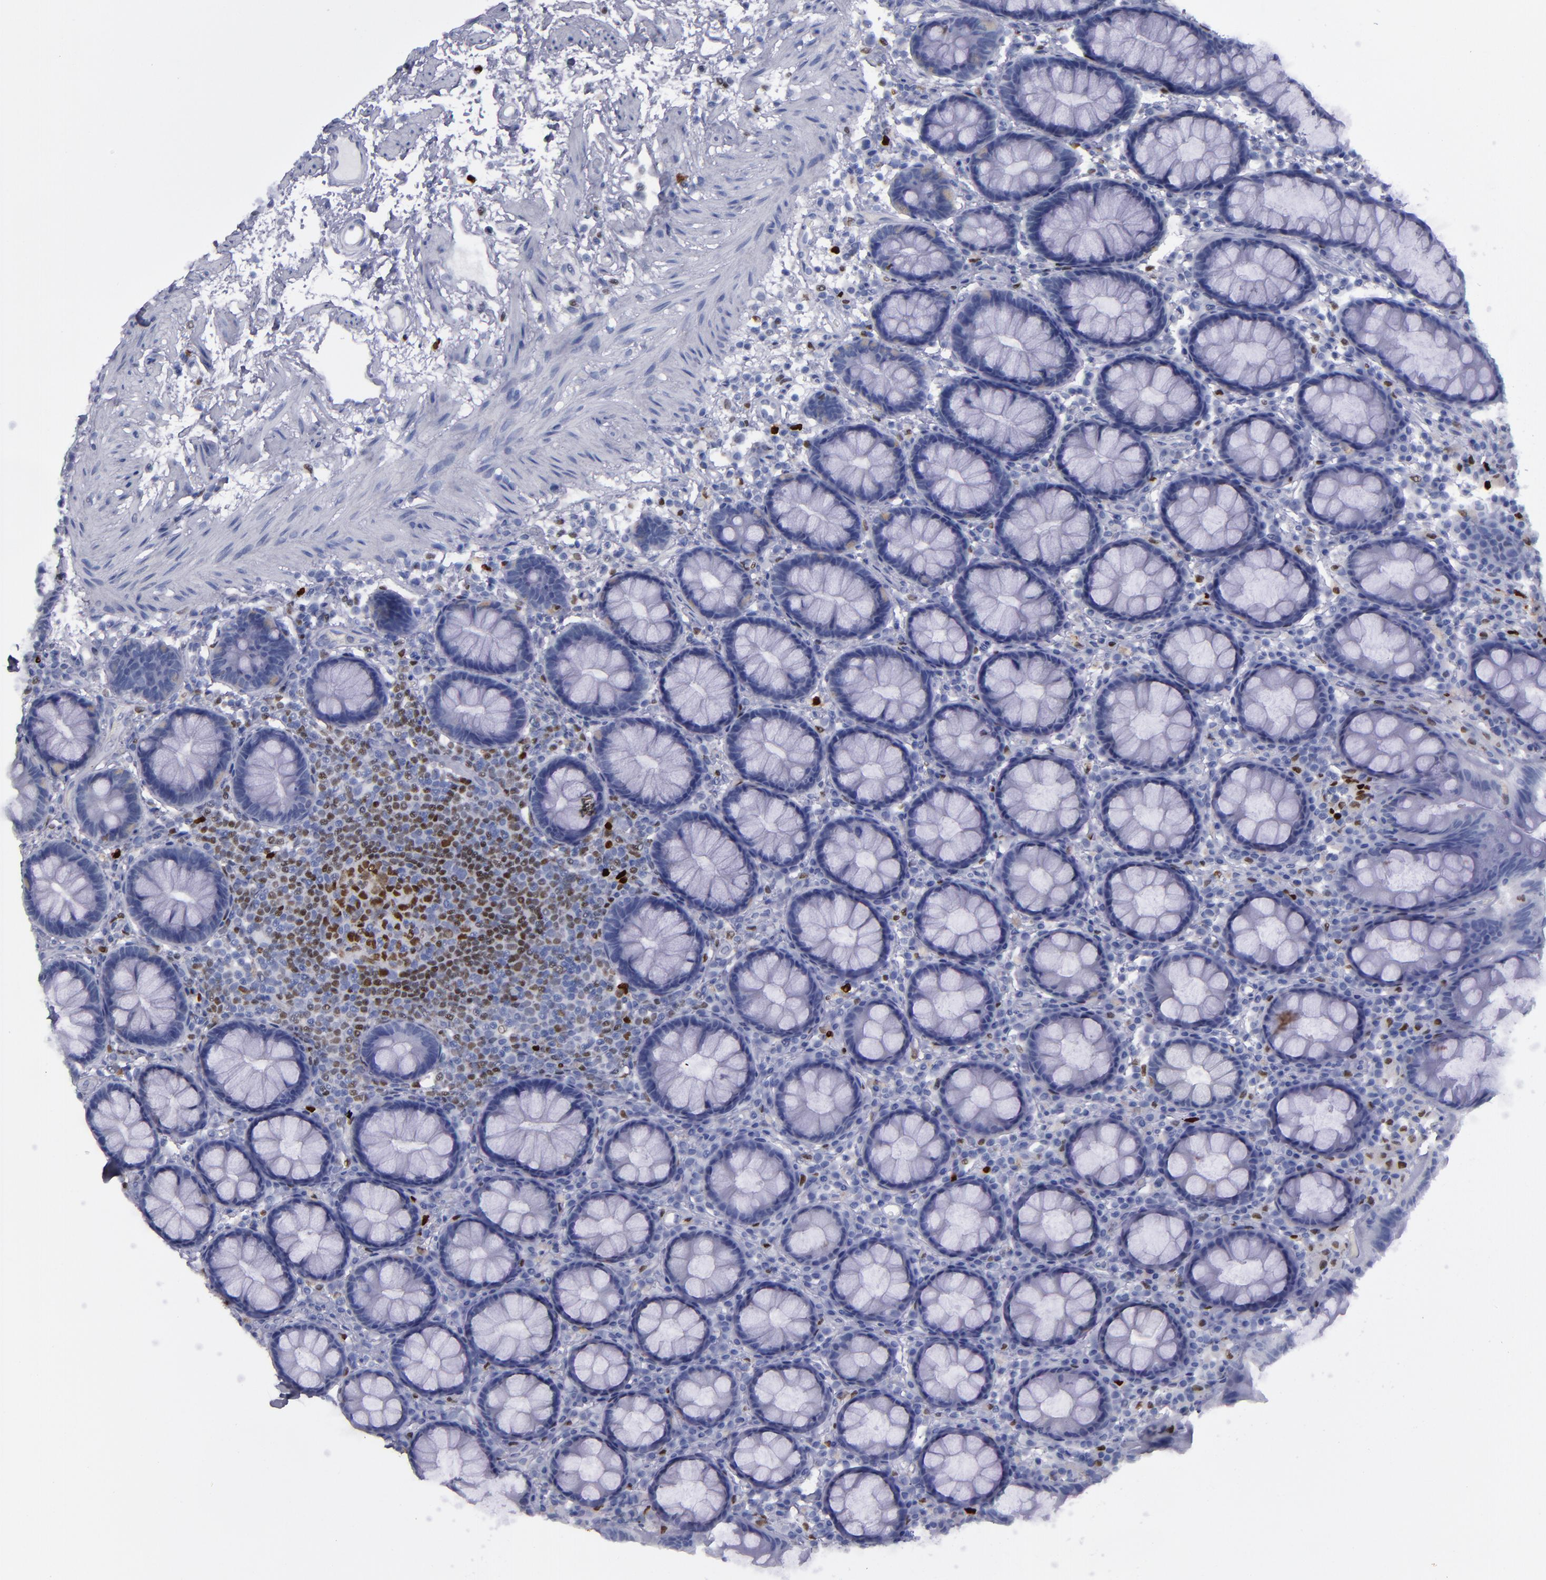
{"staining": {"intensity": "negative", "quantity": "none", "location": "none"}, "tissue": "rectum", "cell_type": "Glandular cells", "image_type": "normal", "snomed": [{"axis": "morphology", "description": "Normal tissue, NOS"}, {"axis": "topography", "description": "Rectum"}], "caption": "High magnification brightfield microscopy of normal rectum stained with DAB (brown) and counterstained with hematoxylin (blue): glandular cells show no significant positivity.", "gene": "IRF8", "patient": {"sex": "male", "age": 92}}